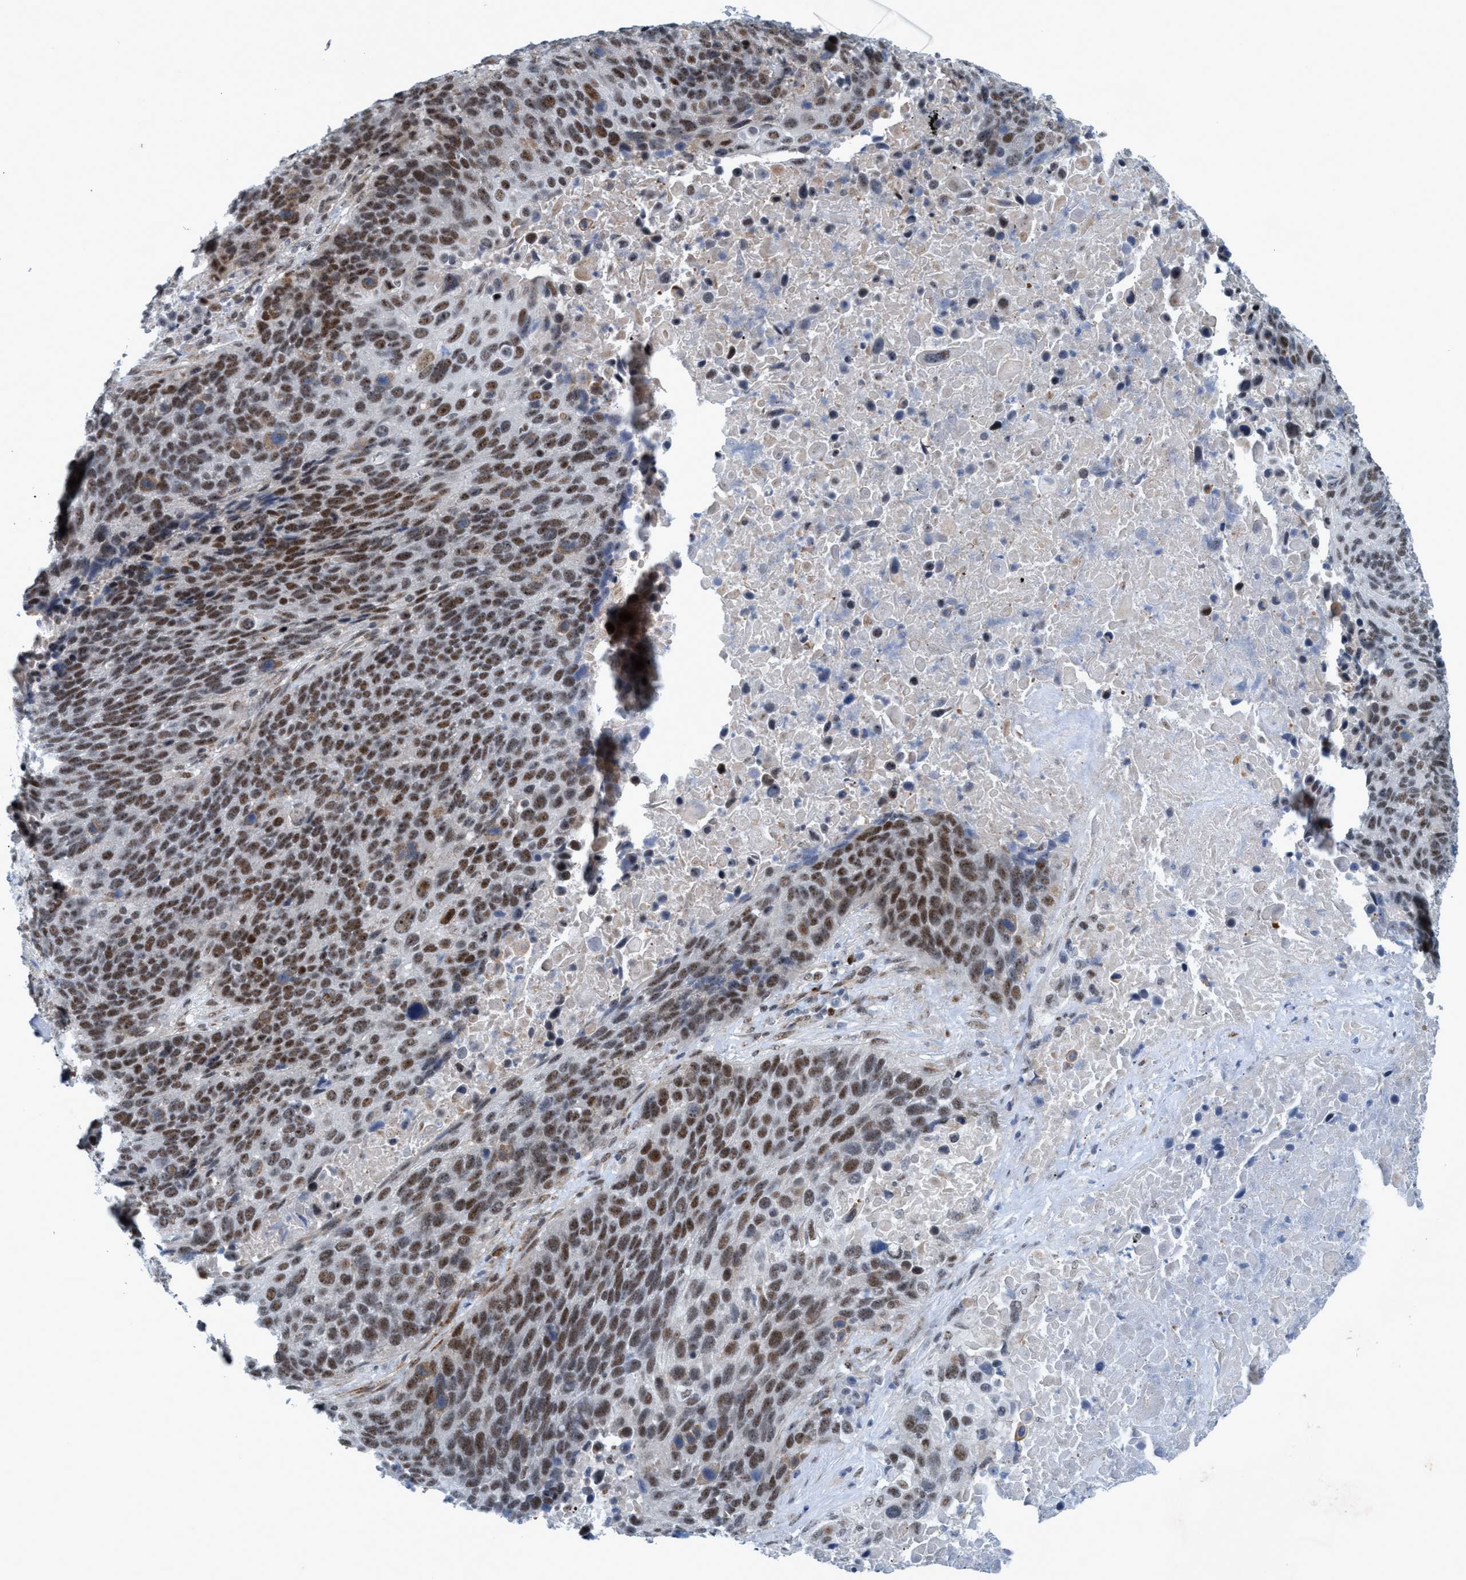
{"staining": {"intensity": "moderate", "quantity": ">75%", "location": "nuclear"}, "tissue": "lung cancer", "cell_type": "Tumor cells", "image_type": "cancer", "snomed": [{"axis": "morphology", "description": "Squamous cell carcinoma, NOS"}, {"axis": "topography", "description": "Lung"}], "caption": "This photomicrograph shows IHC staining of lung cancer (squamous cell carcinoma), with medium moderate nuclear positivity in approximately >75% of tumor cells.", "gene": "CWC27", "patient": {"sex": "male", "age": 66}}